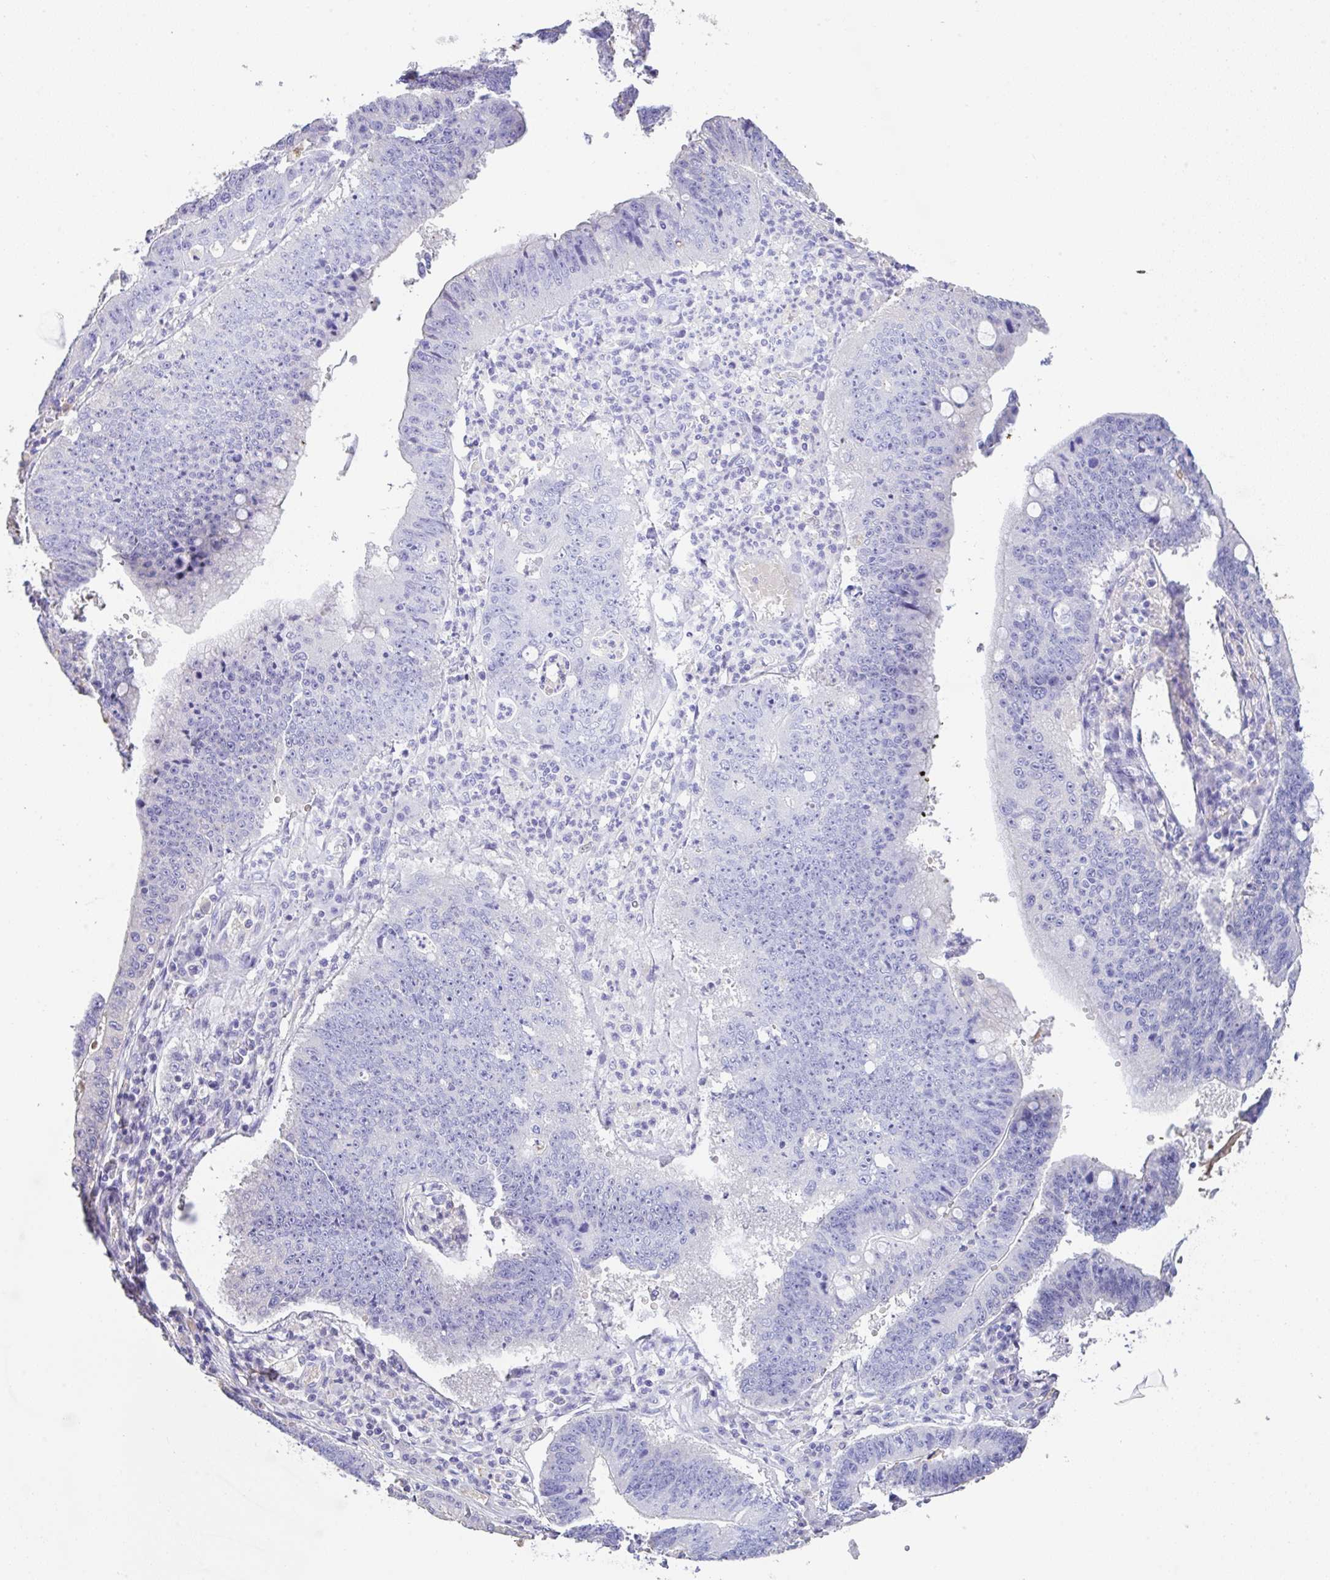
{"staining": {"intensity": "negative", "quantity": "none", "location": "none"}, "tissue": "stomach cancer", "cell_type": "Tumor cells", "image_type": "cancer", "snomed": [{"axis": "morphology", "description": "Adenocarcinoma, NOS"}, {"axis": "topography", "description": "Stomach"}], "caption": "Tumor cells show no significant protein expression in stomach cancer.", "gene": "HOXC12", "patient": {"sex": "male", "age": 59}}